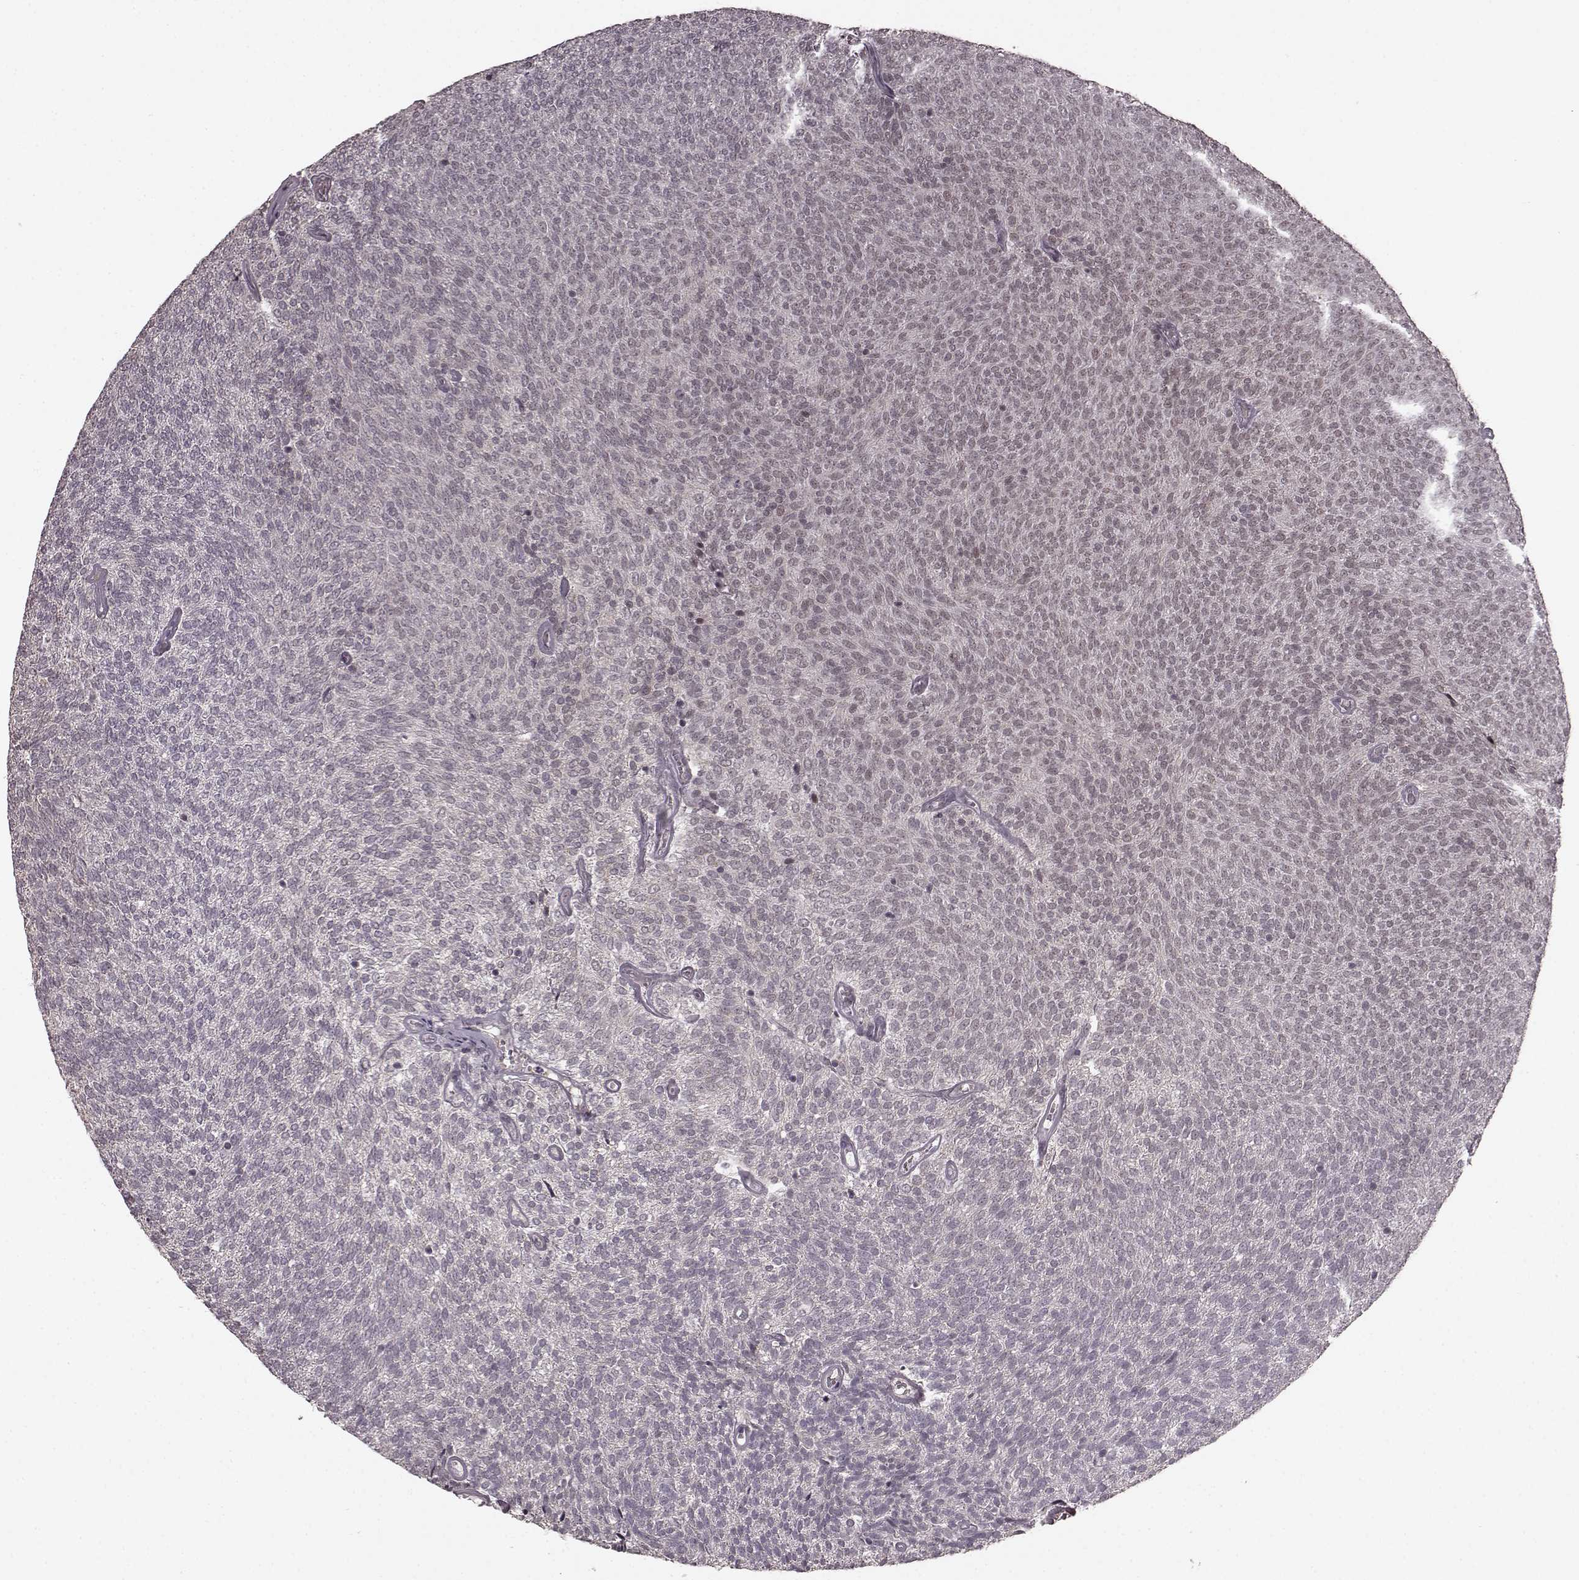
{"staining": {"intensity": "weak", "quantity": "<25%", "location": "nuclear"}, "tissue": "urothelial cancer", "cell_type": "Tumor cells", "image_type": "cancer", "snomed": [{"axis": "morphology", "description": "Urothelial carcinoma, Low grade"}, {"axis": "topography", "description": "Urinary bladder"}], "caption": "A high-resolution photomicrograph shows immunohistochemistry staining of urothelial cancer, which demonstrates no significant expression in tumor cells. Nuclei are stained in blue.", "gene": "PLCB4", "patient": {"sex": "male", "age": 77}}